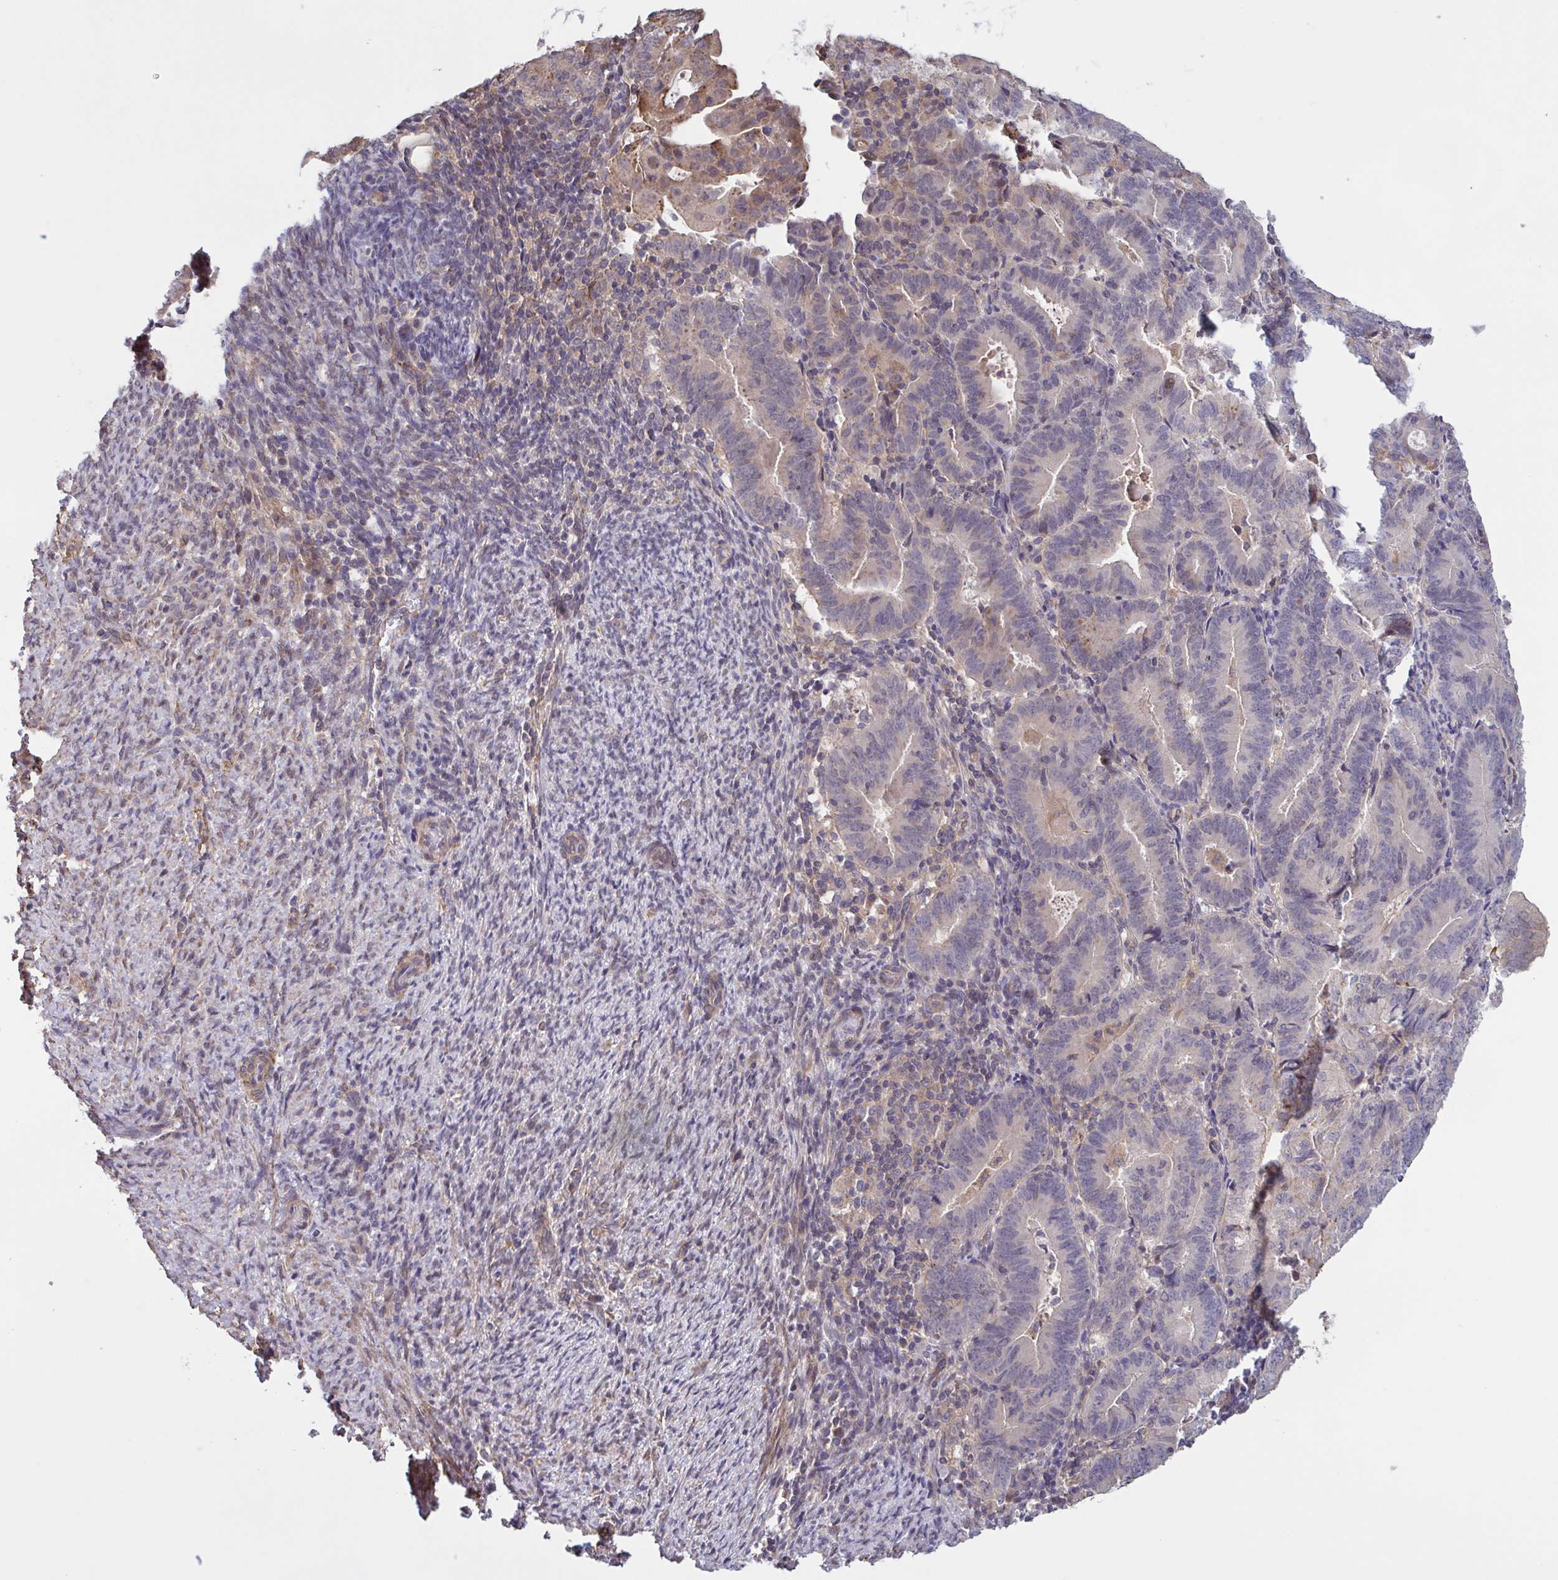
{"staining": {"intensity": "weak", "quantity": "<25%", "location": "cytoplasmic/membranous"}, "tissue": "endometrial cancer", "cell_type": "Tumor cells", "image_type": "cancer", "snomed": [{"axis": "morphology", "description": "Adenocarcinoma, NOS"}, {"axis": "topography", "description": "Endometrium"}], "caption": "Immunohistochemistry photomicrograph of human adenocarcinoma (endometrial) stained for a protein (brown), which demonstrates no staining in tumor cells. (DAB immunohistochemistry, high magnification).", "gene": "ZNF200", "patient": {"sex": "female", "age": 70}}